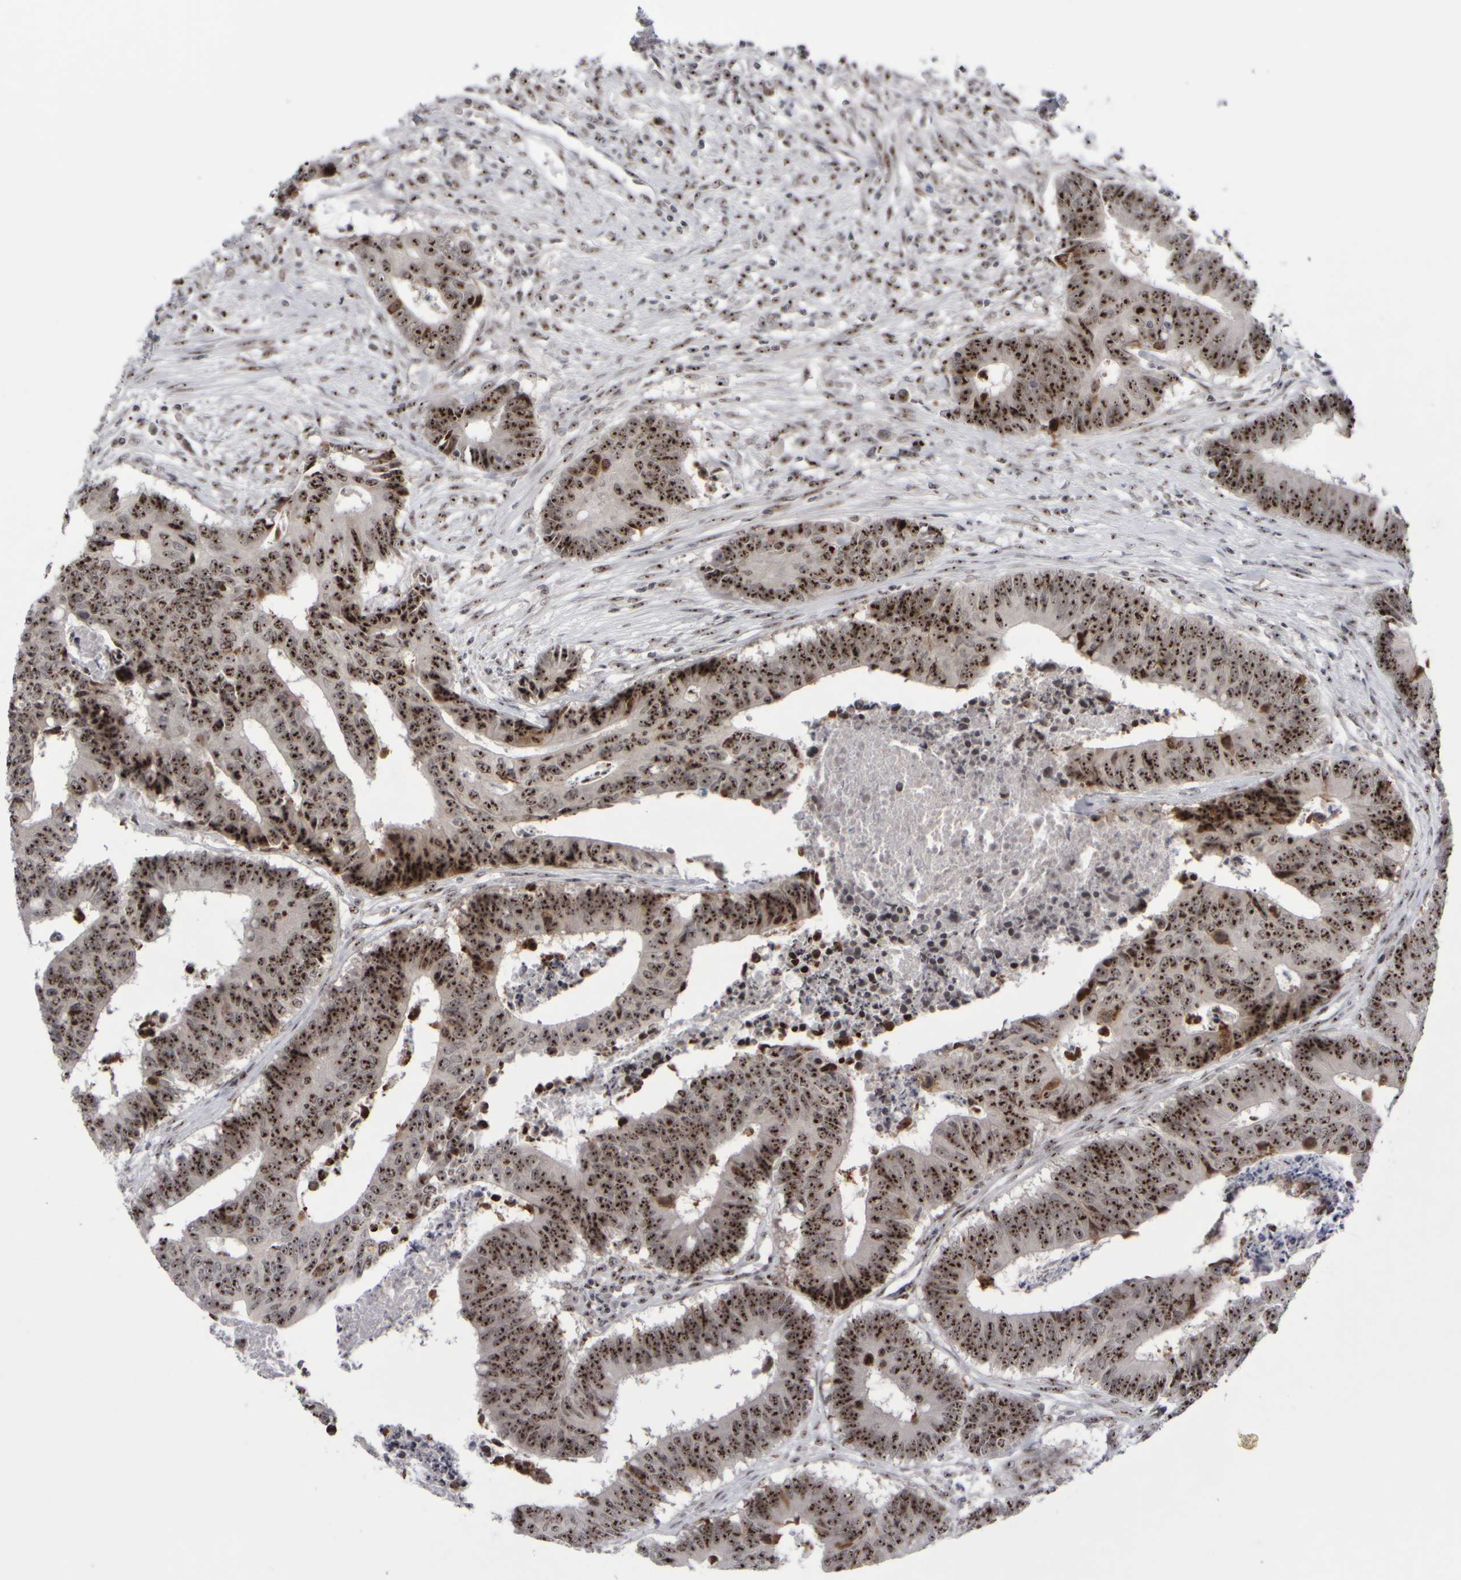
{"staining": {"intensity": "strong", "quantity": ">75%", "location": "nuclear"}, "tissue": "colorectal cancer", "cell_type": "Tumor cells", "image_type": "cancer", "snomed": [{"axis": "morphology", "description": "Adenocarcinoma, NOS"}, {"axis": "topography", "description": "Rectum"}], "caption": "A micrograph showing strong nuclear expression in approximately >75% of tumor cells in adenocarcinoma (colorectal), as visualized by brown immunohistochemical staining.", "gene": "SURF6", "patient": {"sex": "male", "age": 84}}